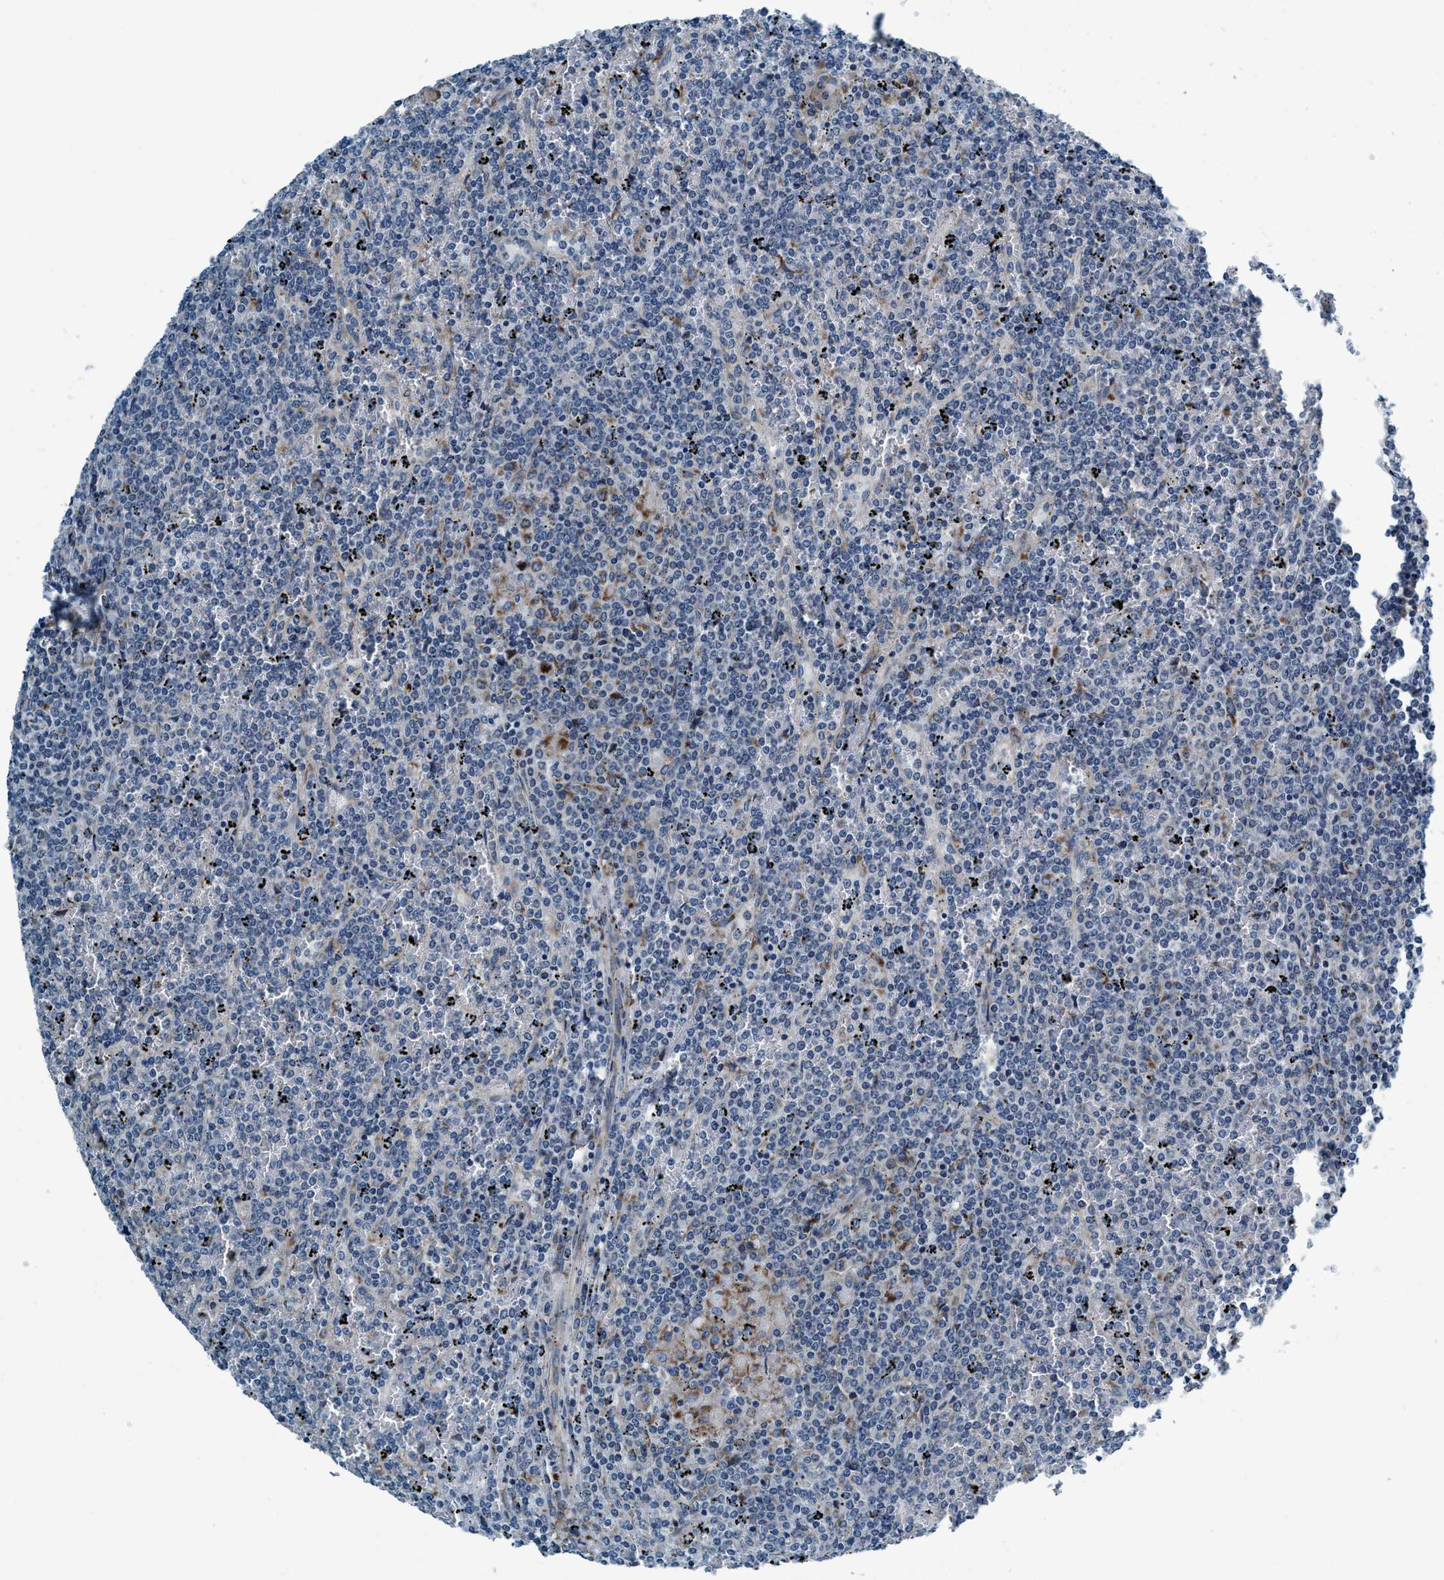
{"staining": {"intensity": "negative", "quantity": "none", "location": "none"}, "tissue": "lymphoma", "cell_type": "Tumor cells", "image_type": "cancer", "snomed": [{"axis": "morphology", "description": "Malignant lymphoma, non-Hodgkin's type, Low grade"}, {"axis": "topography", "description": "Spleen"}], "caption": "High power microscopy photomicrograph of an immunohistochemistry image of malignant lymphoma, non-Hodgkin's type (low-grade), revealing no significant staining in tumor cells. (Brightfield microscopy of DAB (3,3'-diaminobenzidine) immunohistochemistry (IHC) at high magnification).", "gene": "ARMC9", "patient": {"sex": "female", "age": 19}}